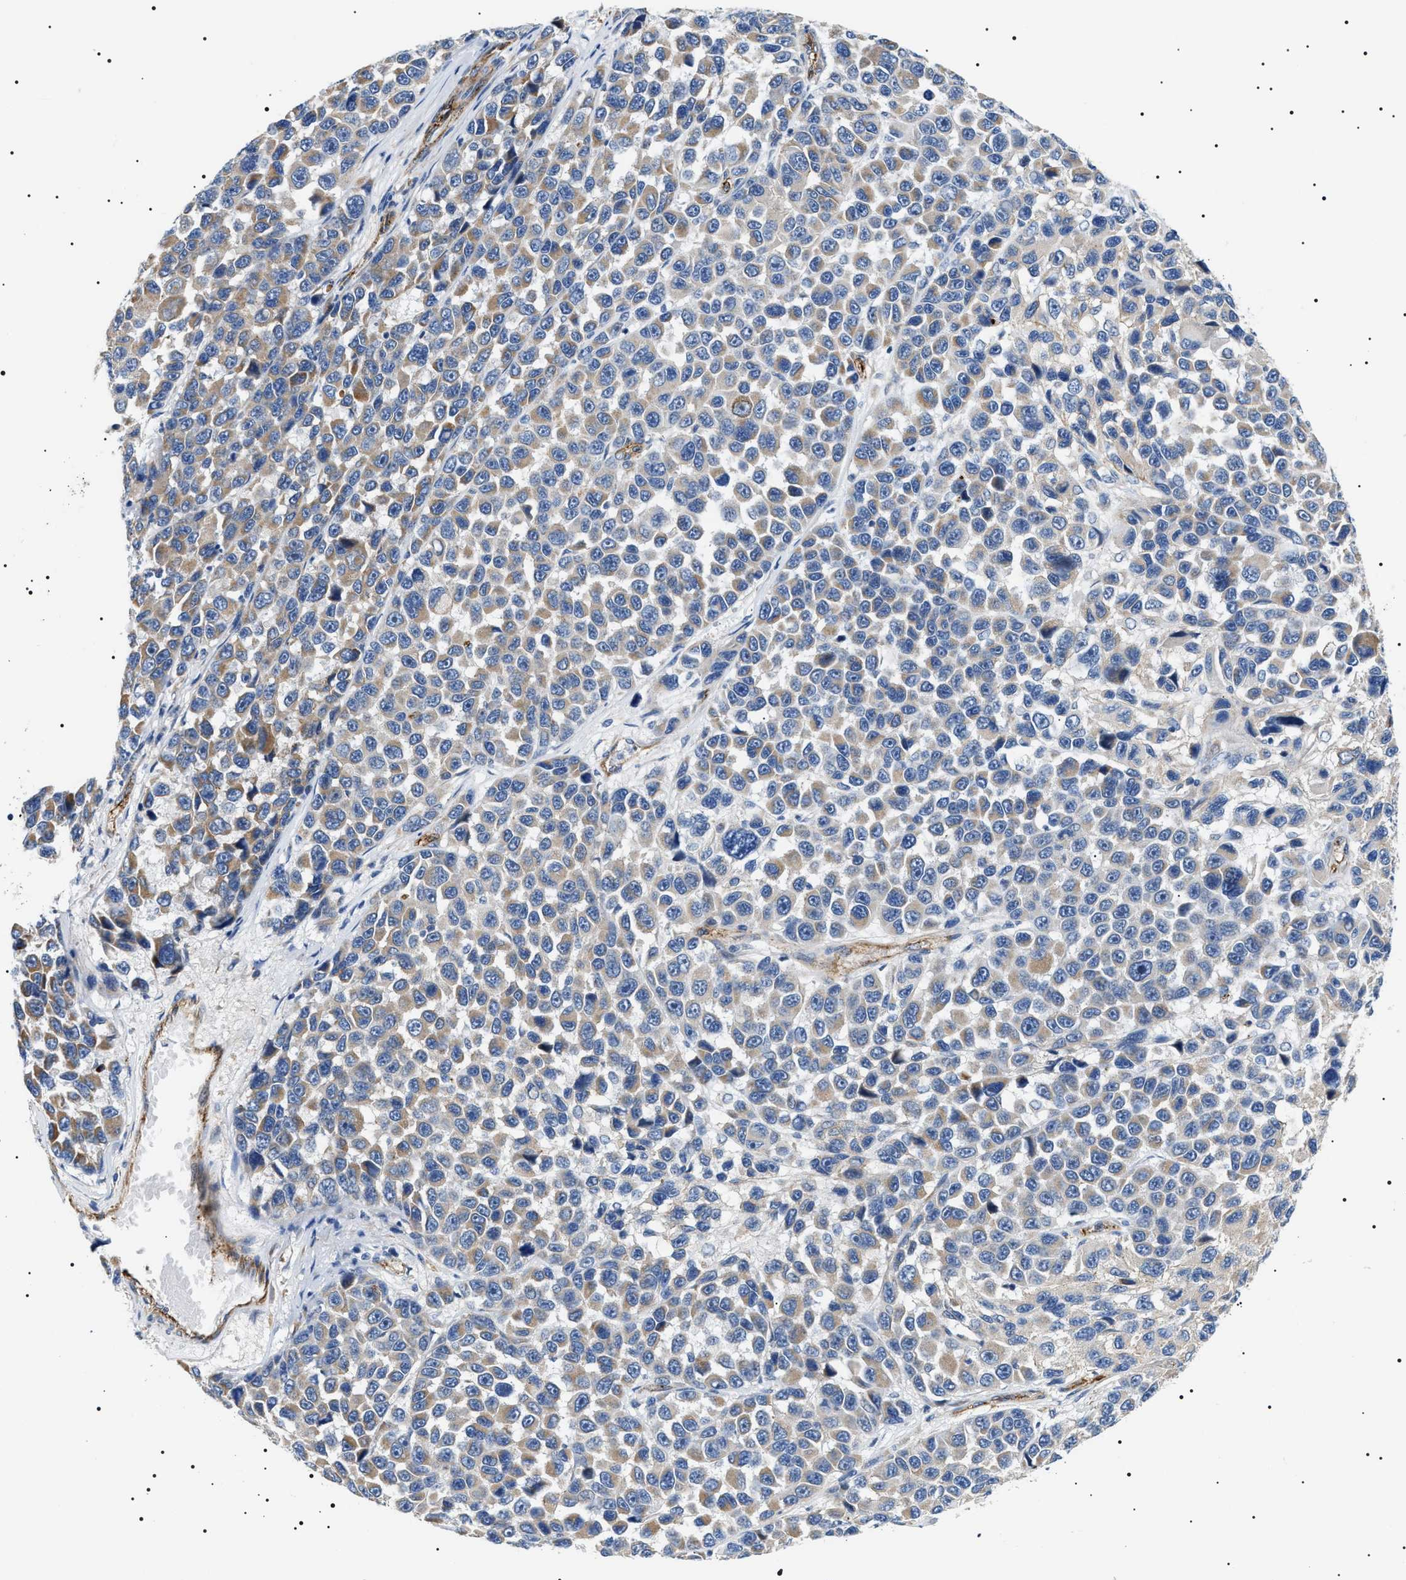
{"staining": {"intensity": "weak", "quantity": "<25%", "location": "cytoplasmic/membranous"}, "tissue": "melanoma", "cell_type": "Tumor cells", "image_type": "cancer", "snomed": [{"axis": "morphology", "description": "Malignant melanoma, NOS"}, {"axis": "topography", "description": "Skin"}], "caption": "Tumor cells are negative for protein expression in human malignant melanoma.", "gene": "TMEM222", "patient": {"sex": "male", "age": 53}}